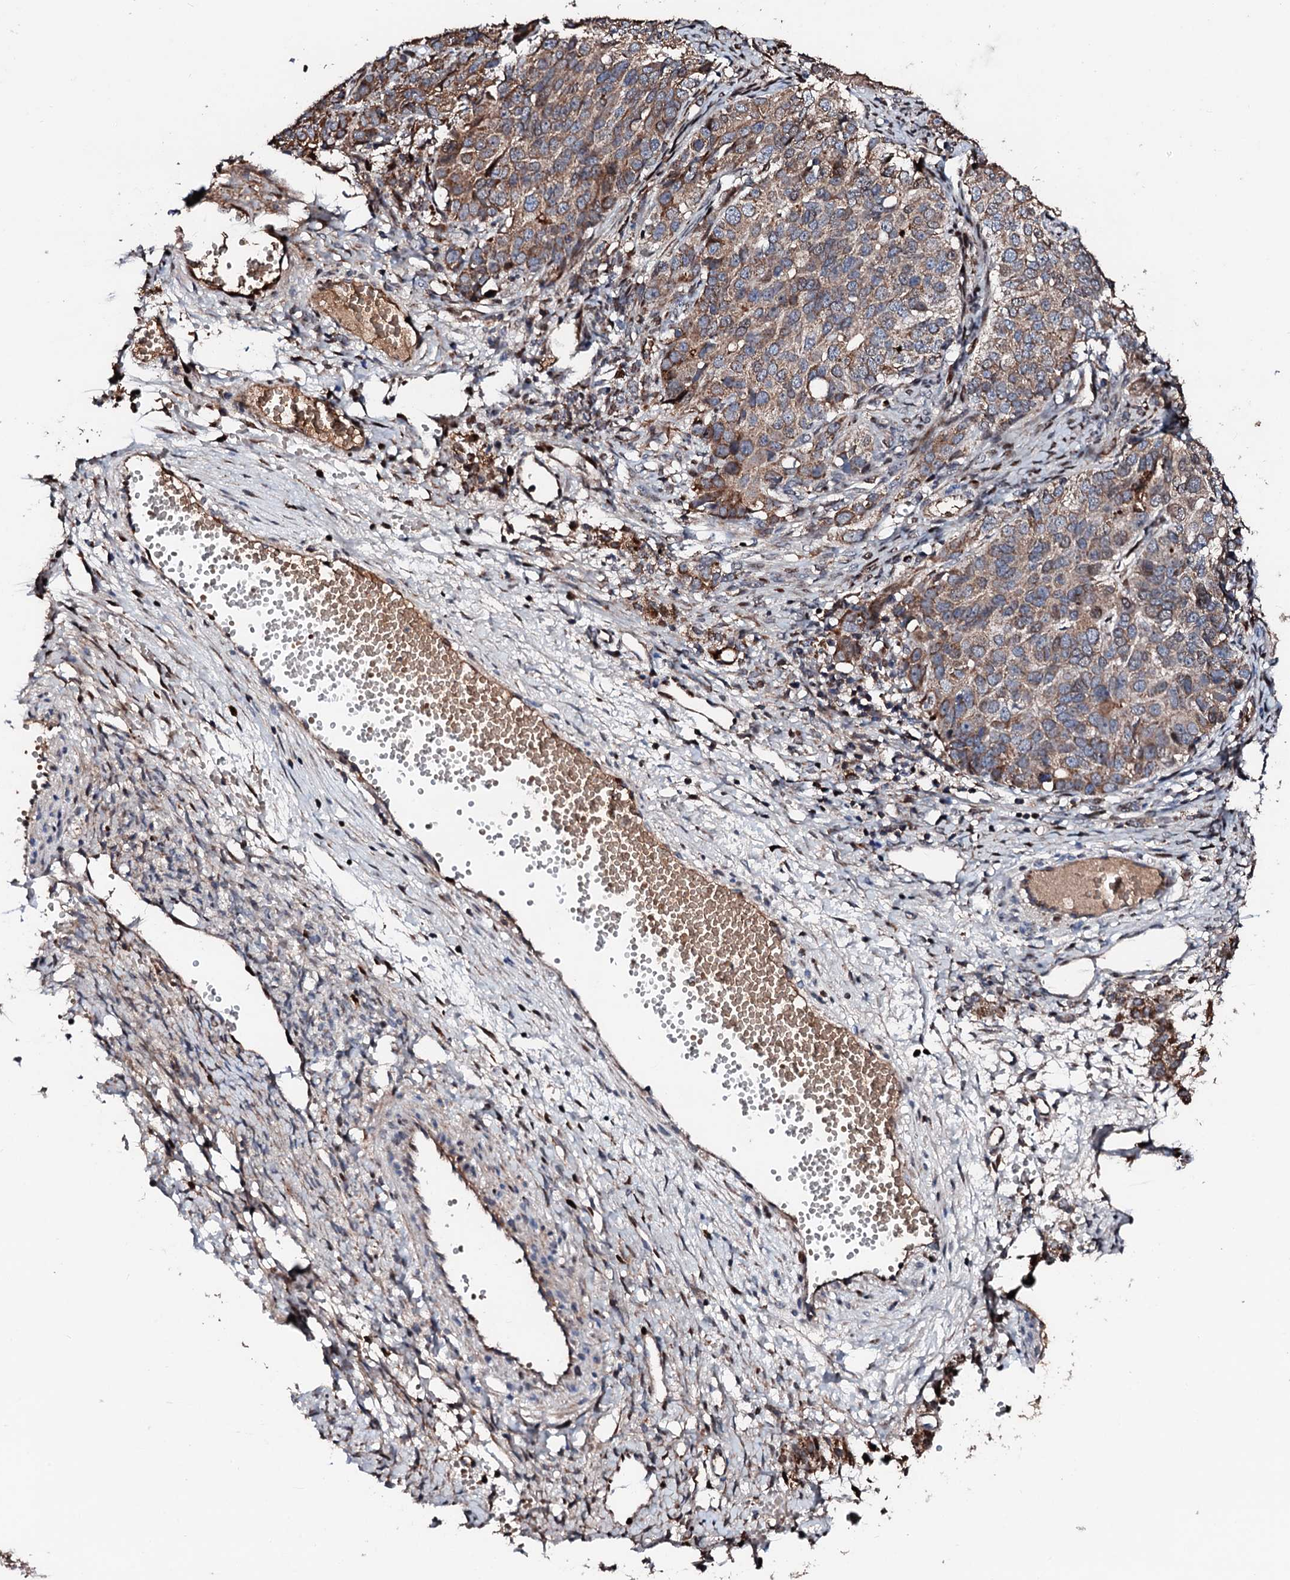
{"staining": {"intensity": "moderate", "quantity": "<25%", "location": "cytoplasmic/membranous,nuclear"}, "tissue": "ovarian cancer", "cell_type": "Tumor cells", "image_type": "cancer", "snomed": [{"axis": "morphology", "description": "Carcinoma, endometroid"}, {"axis": "topography", "description": "Ovary"}], "caption": "Ovarian cancer stained for a protein shows moderate cytoplasmic/membranous and nuclear positivity in tumor cells.", "gene": "KIF18A", "patient": {"sex": "female", "age": 51}}